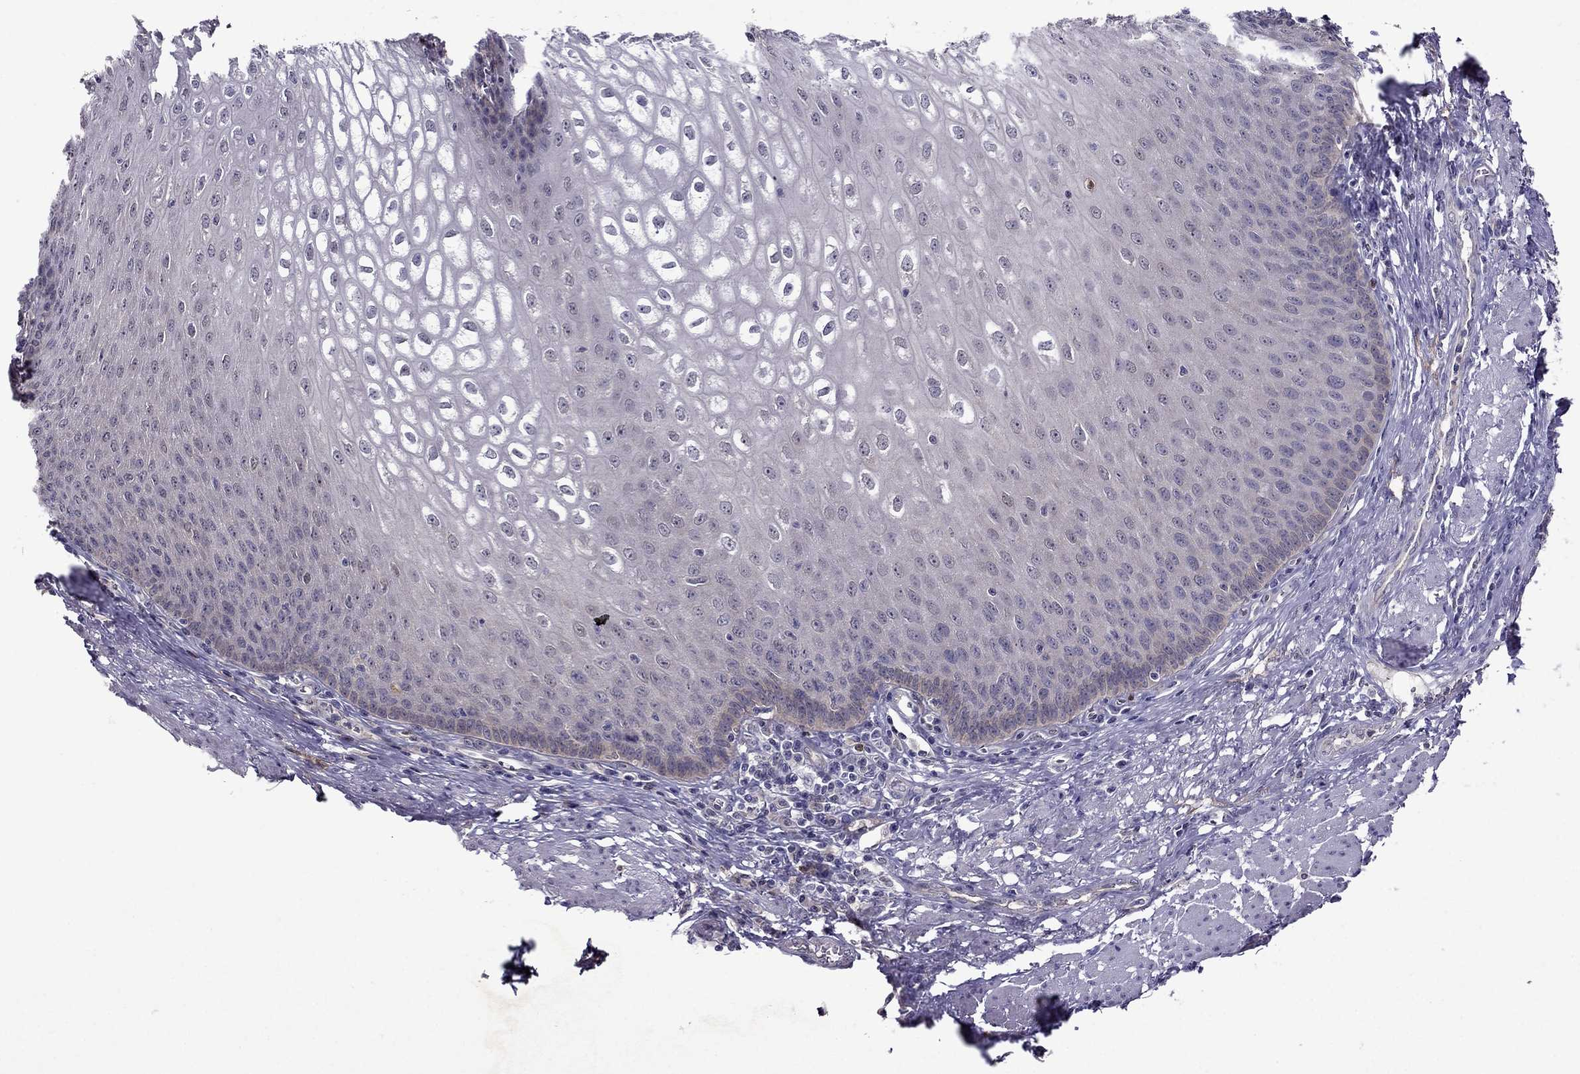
{"staining": {"intensity": "negative", "quantity": "none", "location": "none"}, "tissue": "esophagus", "cell_type": "Squamous epithelial cells", "image_type": "normal", "snomed": [{"axis": "morphology", "description": "Normal tissue, NOS"}, {"axis": "topography", "description": "Esophagus"}], "caption": "High power microscopy image of an IHC image of benign esophagus, revealing no significant staining in squamous epithelial cells. (DAB immunohistochemistry (IHC), high magnification).", "gene": "CDK5", "patient": {"sex": "male", "age": 58}}